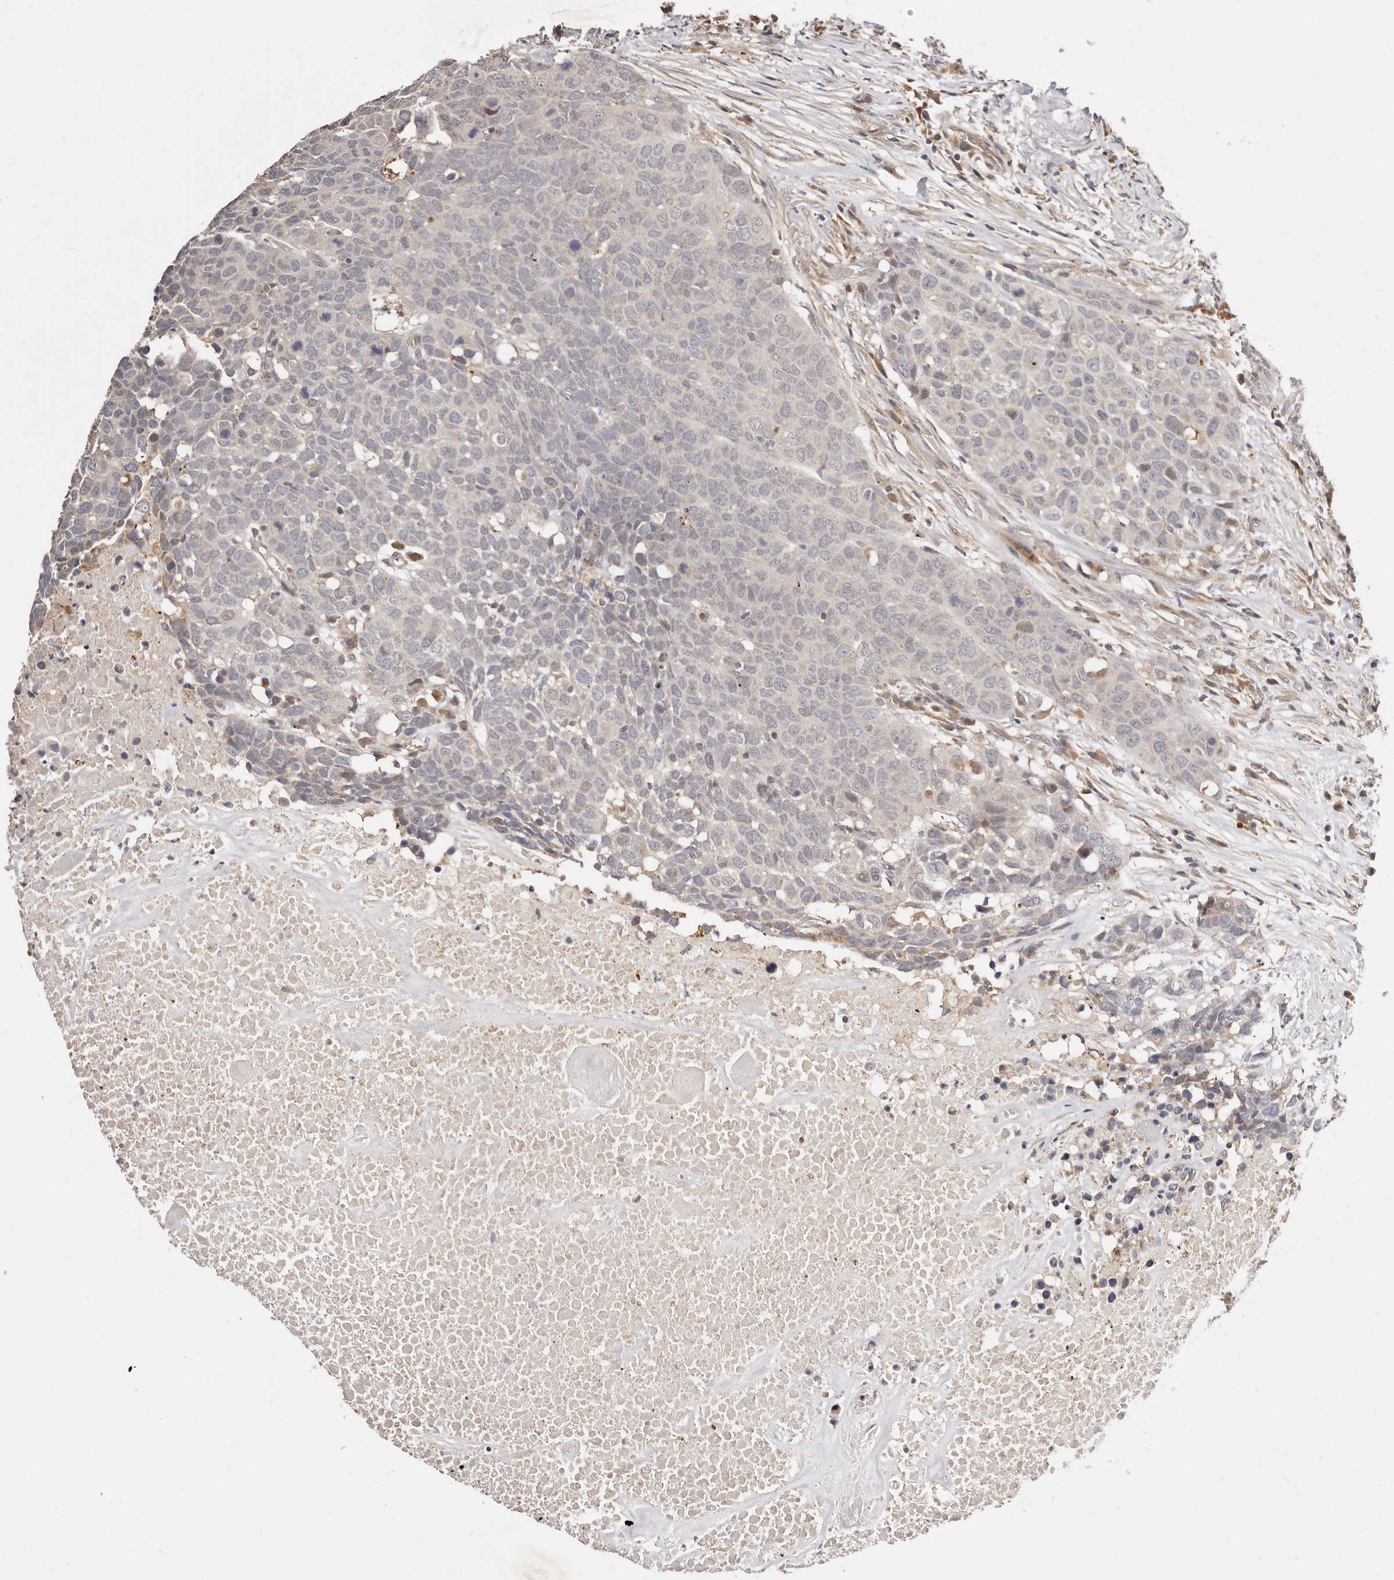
{"staining": {"intensity": "negative", "quantity": "none", "location": "none"}, "tissue": "head and neck cancer", "cell_type": "Tumor cells", "image_type": "cancer", "snomed": [{"axis": "morphology", "description": "Squamous cell carcinoma, NOS"}, {"axis": "topography", "description": "Head-Neck"}], "caption": "Tumor cells show no significant staining in squamous cell carcinoma (head and neck). (DAB immunohistochemistry visualized using brightfield microscopy, high magnification).", "gene": "USP33", "patient": {"sex": "male", "age": 66}}